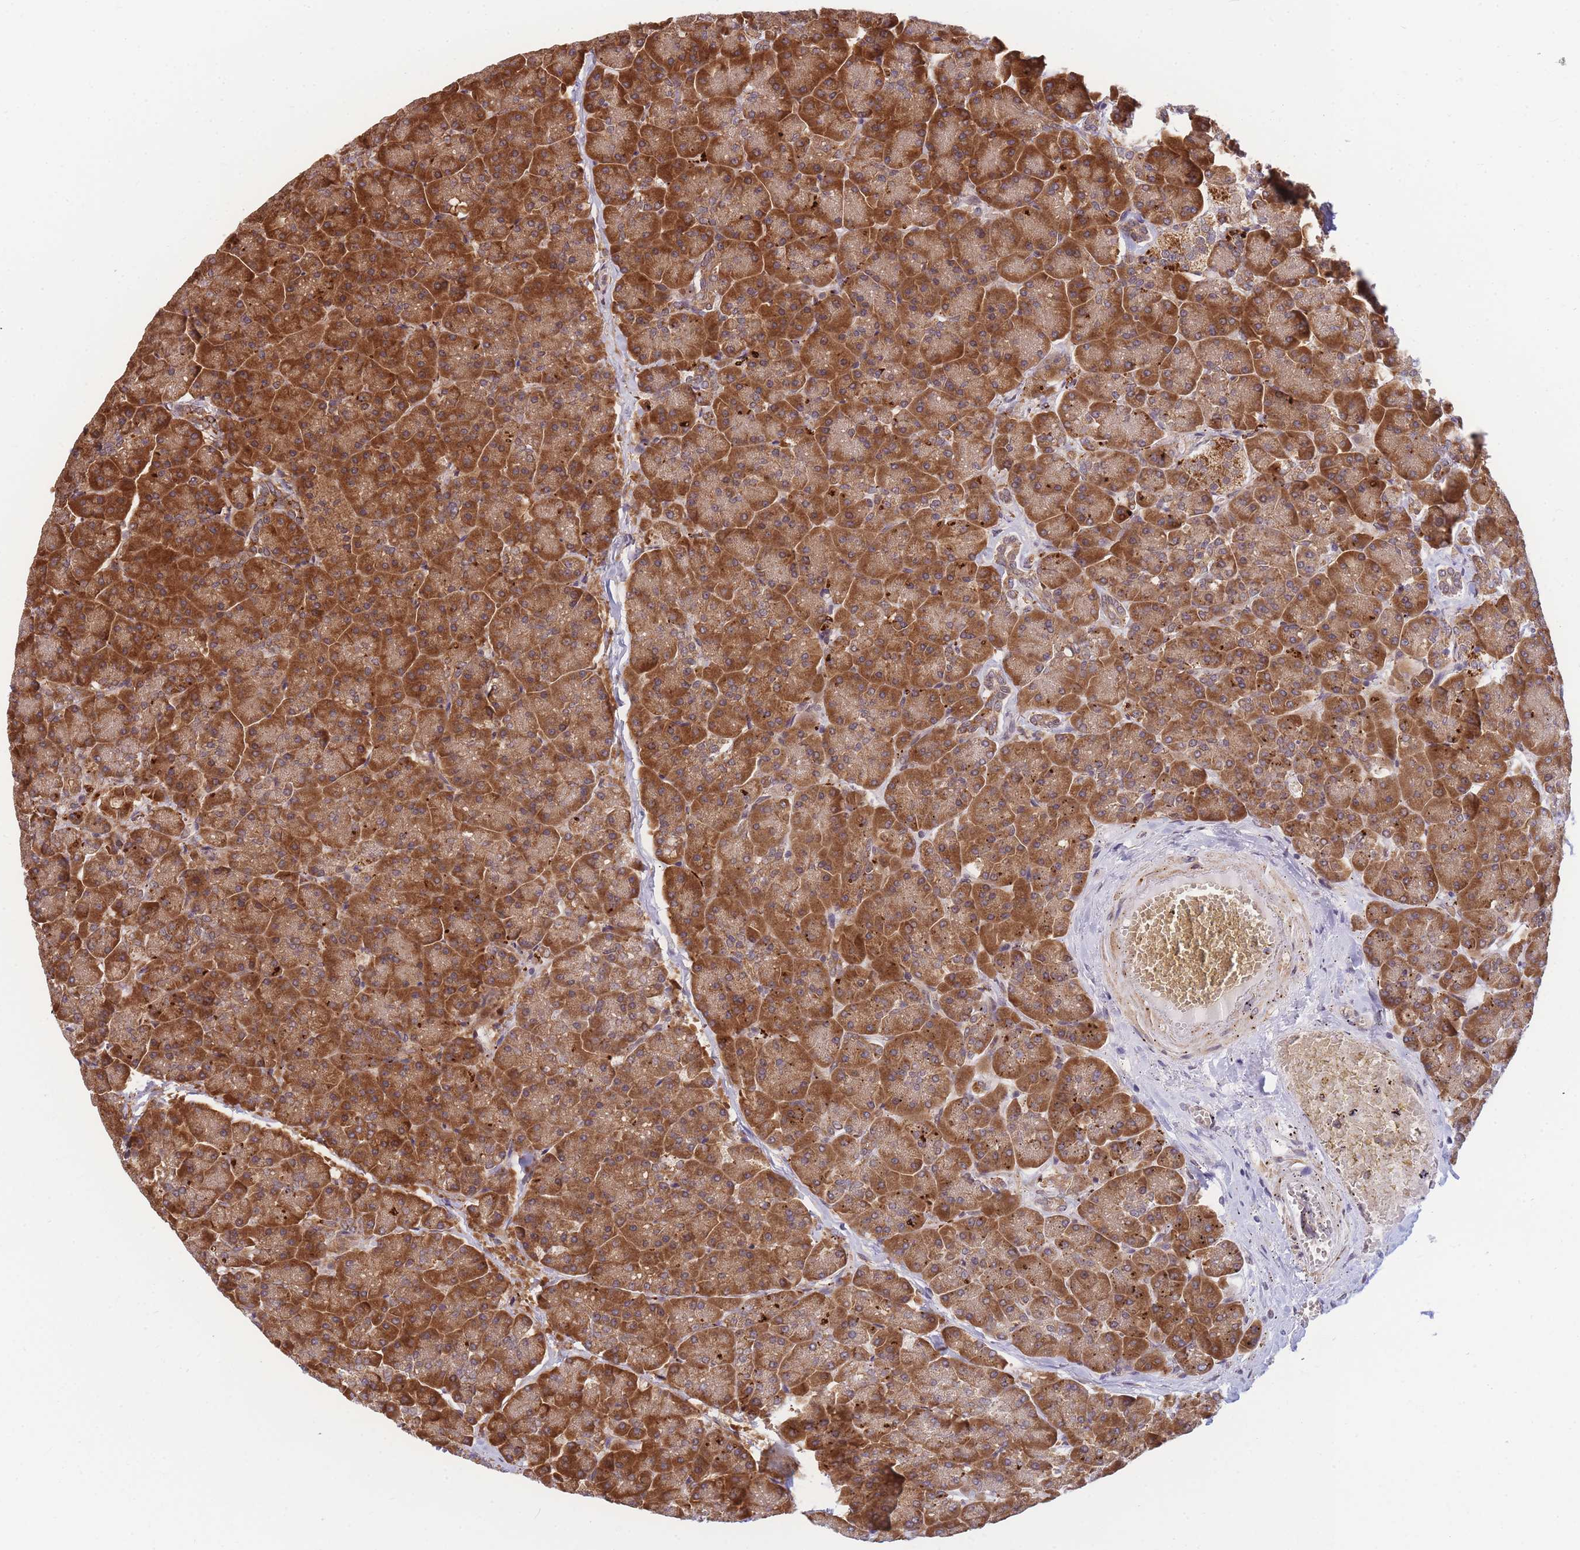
{"staining": {"intensity": "strong", "quantity": ">75%", "location": "cytoplasmic/membranous"}, "tissue": "pancreas", "cell_type": "Exocrine glandular cells", "image_type": "normal", "snomed": [{"axis": "morphology", "description": "Normal tissue, NOS"}, {"axis": "topography", "description": "Pancreas"}, {"axis": "topography", "description": "Peripheral nerve tissue"}], "caption": "DAB (3,3'-diaminobenzidine) immunohistochemical staining of benign pancreas shows strong cytoplasmic/membranous protein staining in approximately >75% of exocrine glandular cells.", "gene": "ENSG00000276345", "patient": {"sex": "male", "age": 54}}